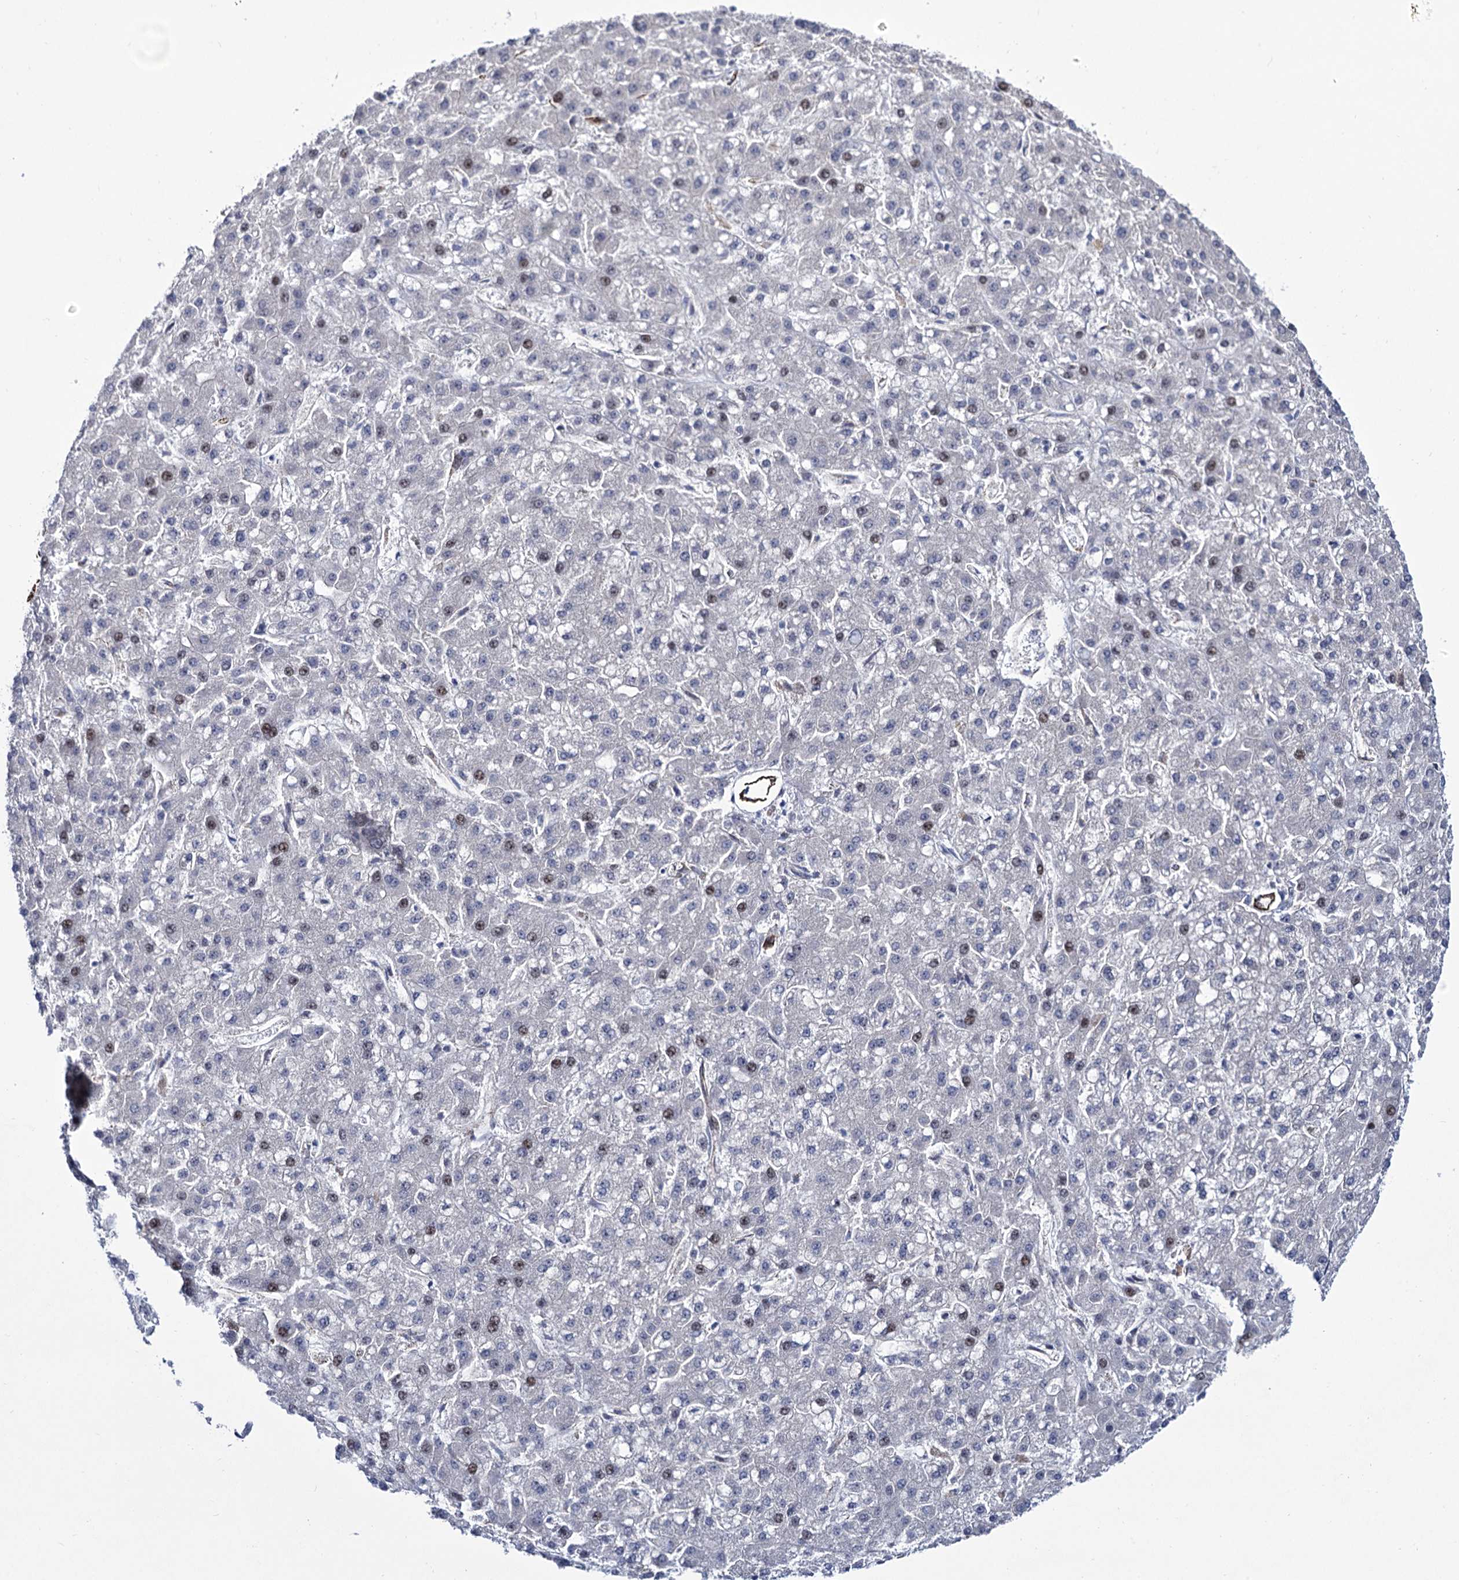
{"staining": {"intensity": "weak", "quantity": "<25%", "location": "nuclear"}, "tissue": "liver cancer", "cell_type": "Tumor cells", "image_type": "cancer", "snomed": [{"axis": "morphology", "description": "Carcinoma, Hepatocellular, NOS"}, {"axis": "topography", "description": "Liver"}], "caption": "Immunohistochemistry (IHC) of liver cancer shows no staining in tumor cells. The staining is performed using DAB (3,3'-diaminobenzidine) brown chromogen with nuclei counter-stained in using hematoxylin.", "gene": "ZC3H12C", "patient": {"sex": "male", "age": 67}}